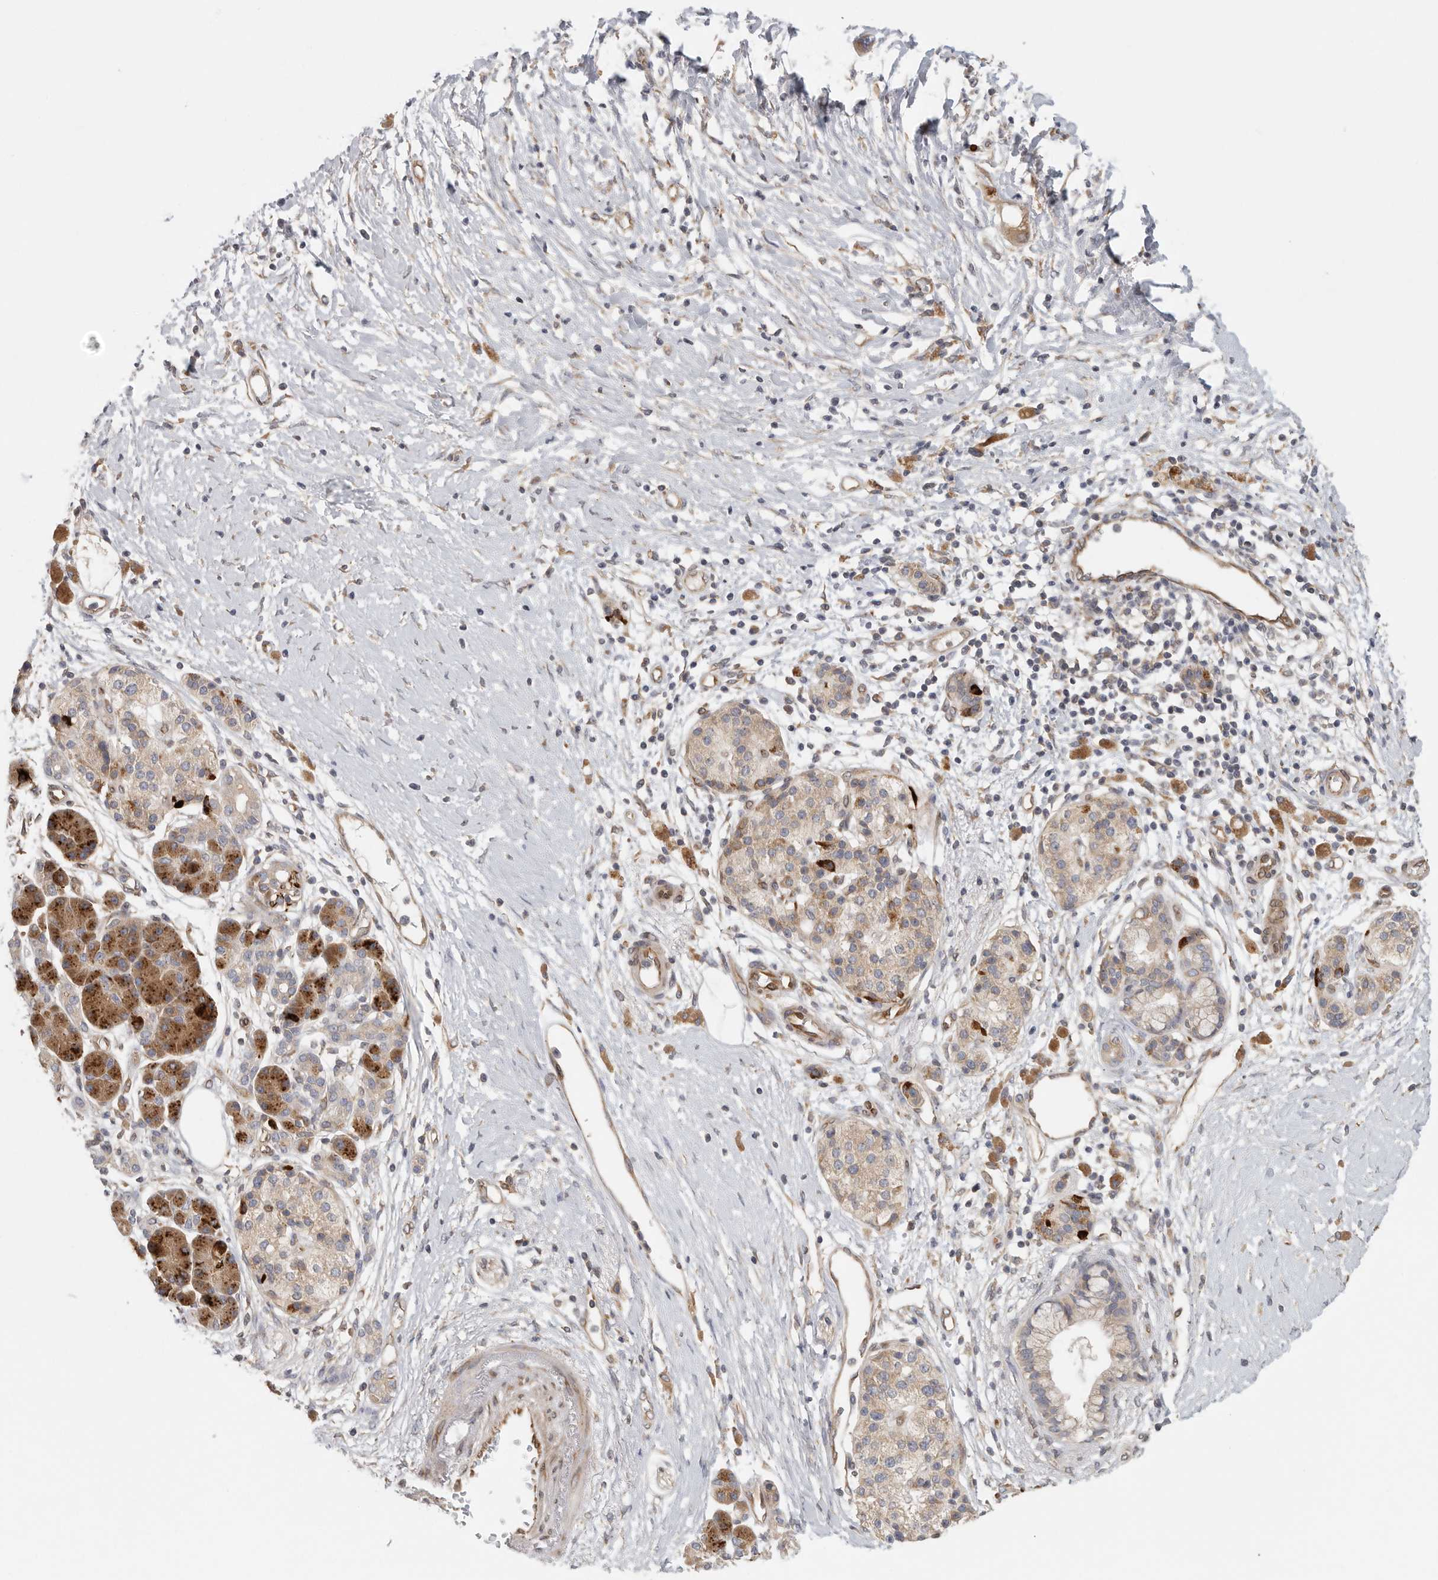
{"staining": {"intensity": "moderate", "quantity": "25%-75%", "location": "cytoplasmic/membranous"}, "tissue": "pancreatic cancer", "cell_type": "Tumor cells", "image_type": "cancer", "snomed": [{"axis": "morphology", "description": "Adenocarcinoma, NOS"}, {"axis": "topography", "description": "Pancreas"}], "caption": "Immunohistochemical staining of human pancreatic cancer reveals medium levels of moderate cytoplasmic/membranous protein positivity in approximately 25%-75% of tumor cells. (Brightfield microscopy of DAB IHC at high magnification).", "gene": "BCAP29", "patient": {"sex": "male", "age": 66}}